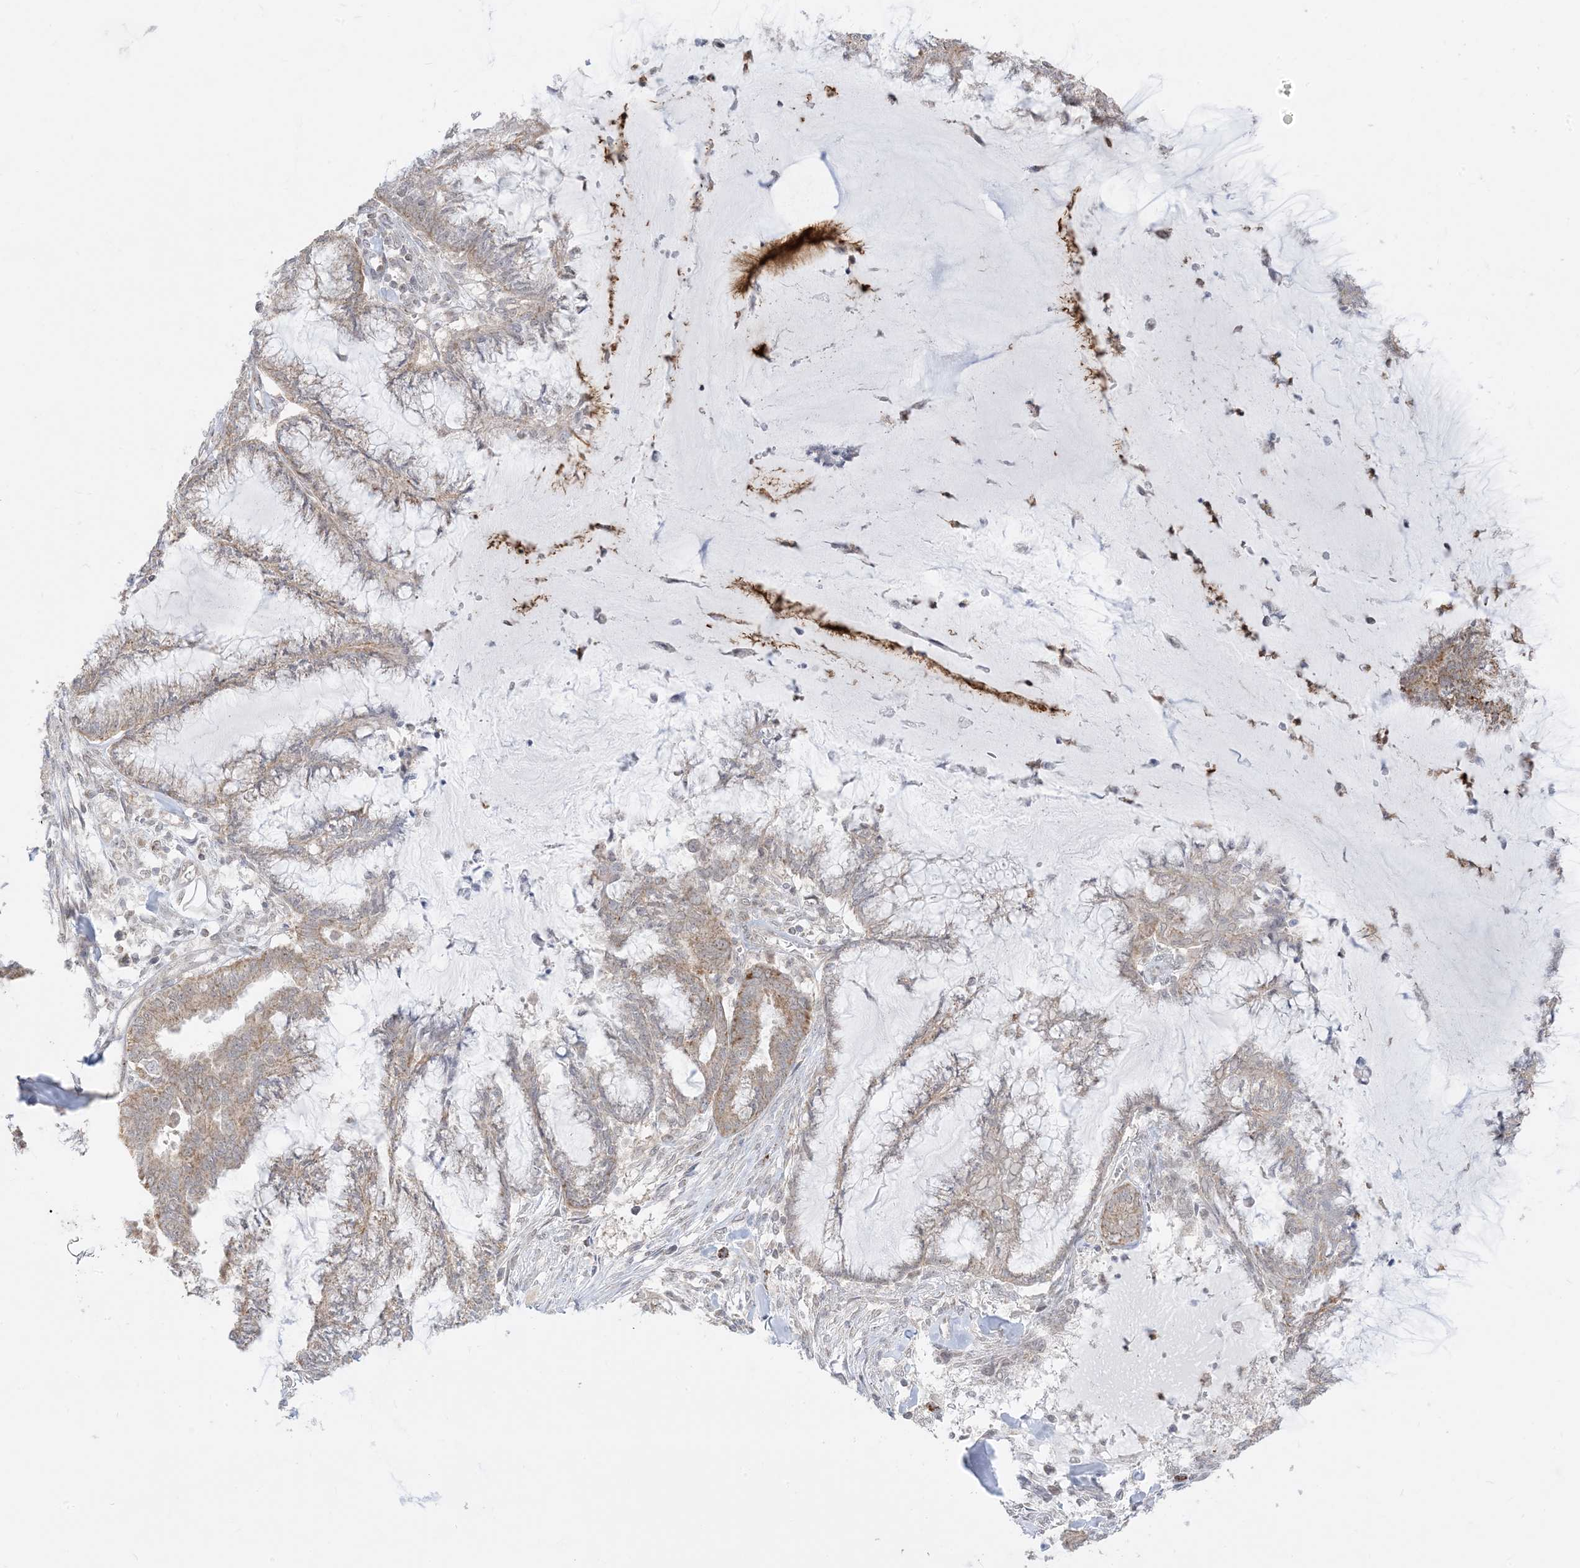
{"staining": {"intensity": "weak", "quantity": ">75%", "location": "cytoplasmic/membranous"}, "tissue": "endometrial cancer", "cell_type": "Tumor cells", "image_type": "cancer", "snomed": [{"axis": "morphology", "description": "Adenocarcinoma, NOS"}, {"axis": "topography", "description": "Endometrium"}], "caption": "Protein expression analysis of adenocarcinoma (endometrial) reveals weak cytoplasmic/membranous expression in approximately >75% of tumor cells.", "gene": "KANSL3", "patient": {"sex": "female", "age": 86}}